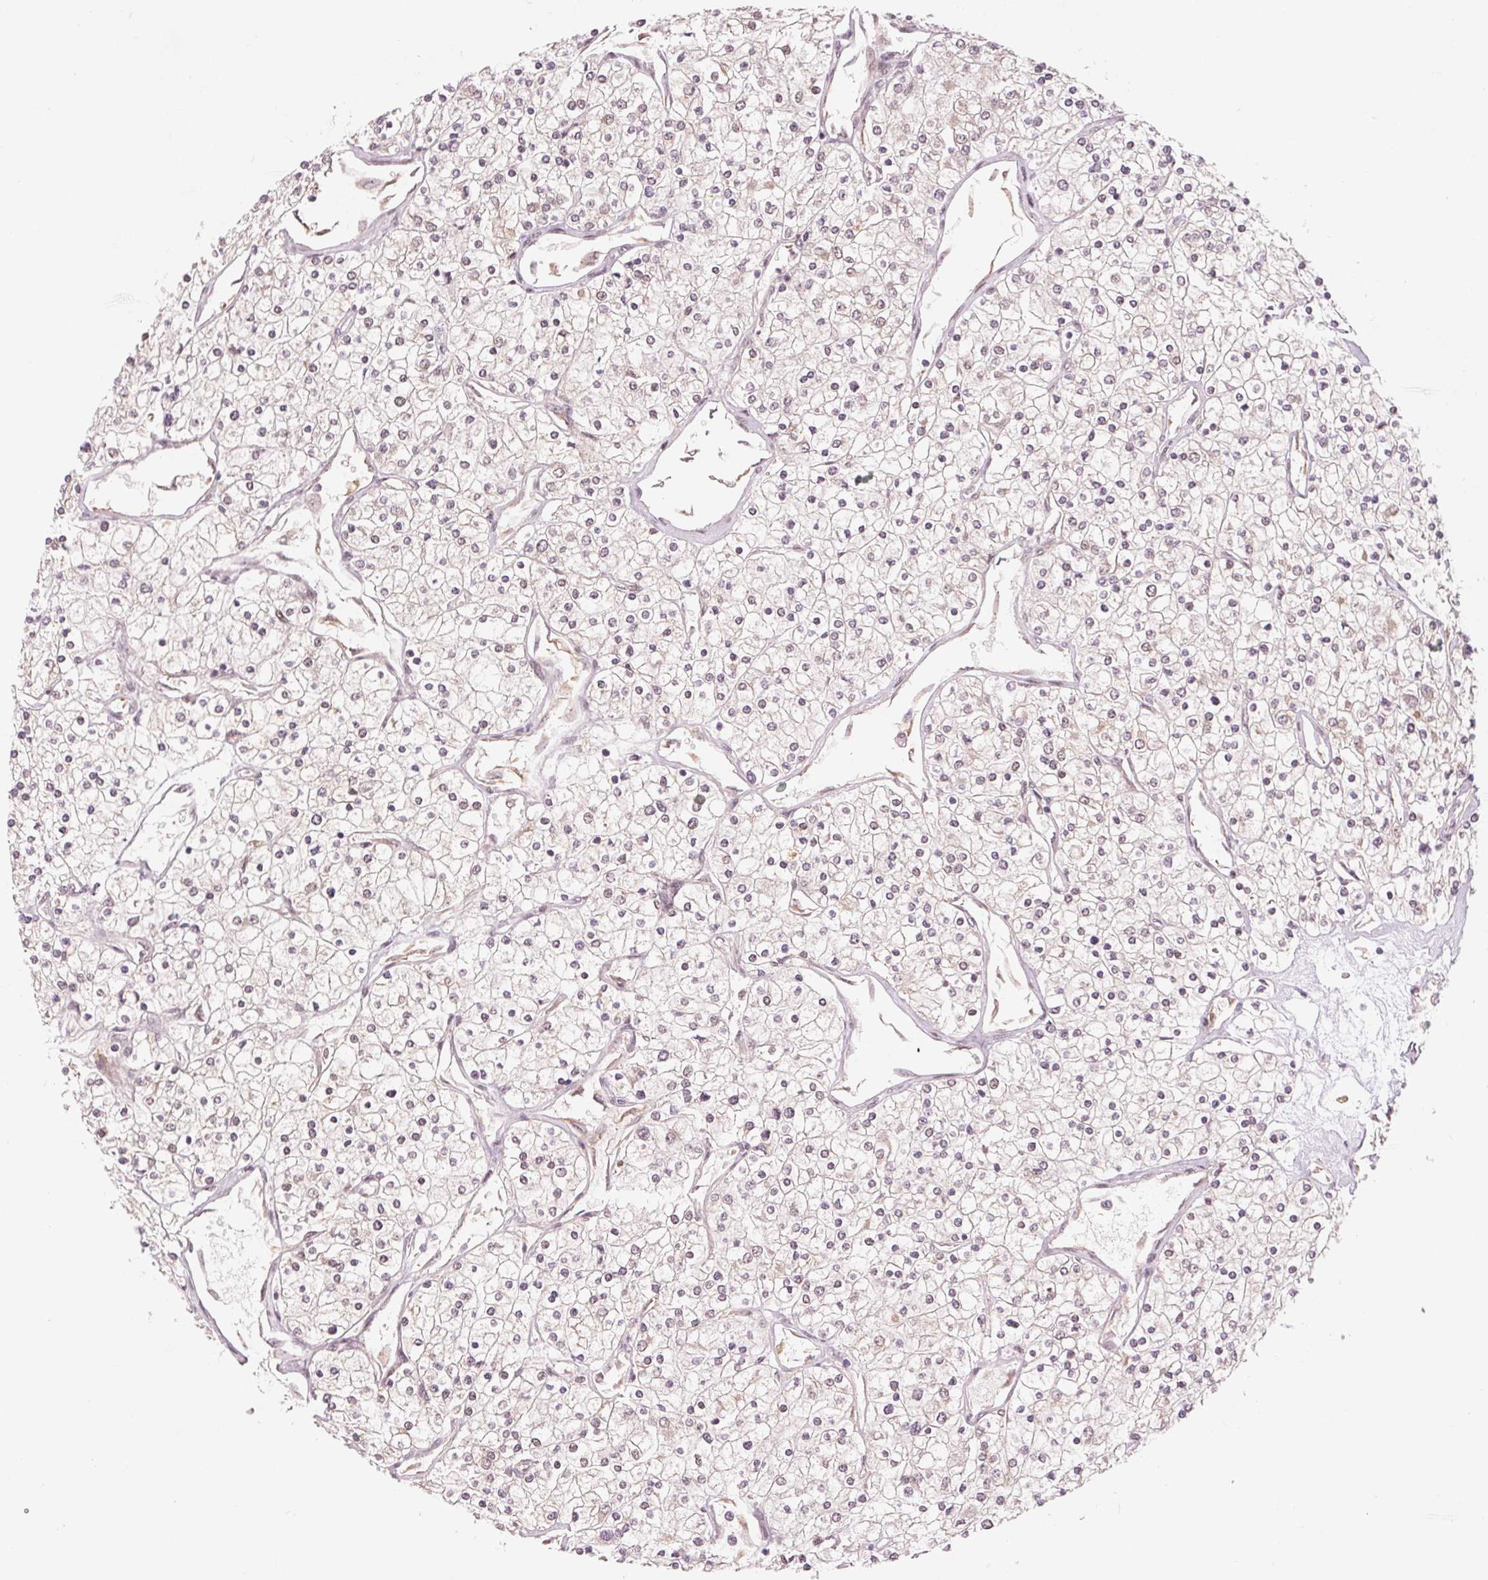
{"staining": {"intensity": "weak", "quantity": "<25%", "location": "nuclear"}, "tissue": "renal cancer", "cell_type": "Tumor cells", "image_type": "cancer", "snomed": [{"axis": "morphology", "description": "Adenocarcinoma, NOS"}, {"axis": "topography", "description": "Kidney"}], "caption": "High magnification brightfield microscopy of renal adenocarcinoma stained with DAB (brown) and counterstained with hematoxylin (blue): tumor cells show no significant staining. (Brightfield microscopy of DAB (3,3'-diaminobenzidine) immunohistochemistry (IHC) at high magnification).", "gene": "ERI3", "patient": {"sex": "male", "age": 80}}